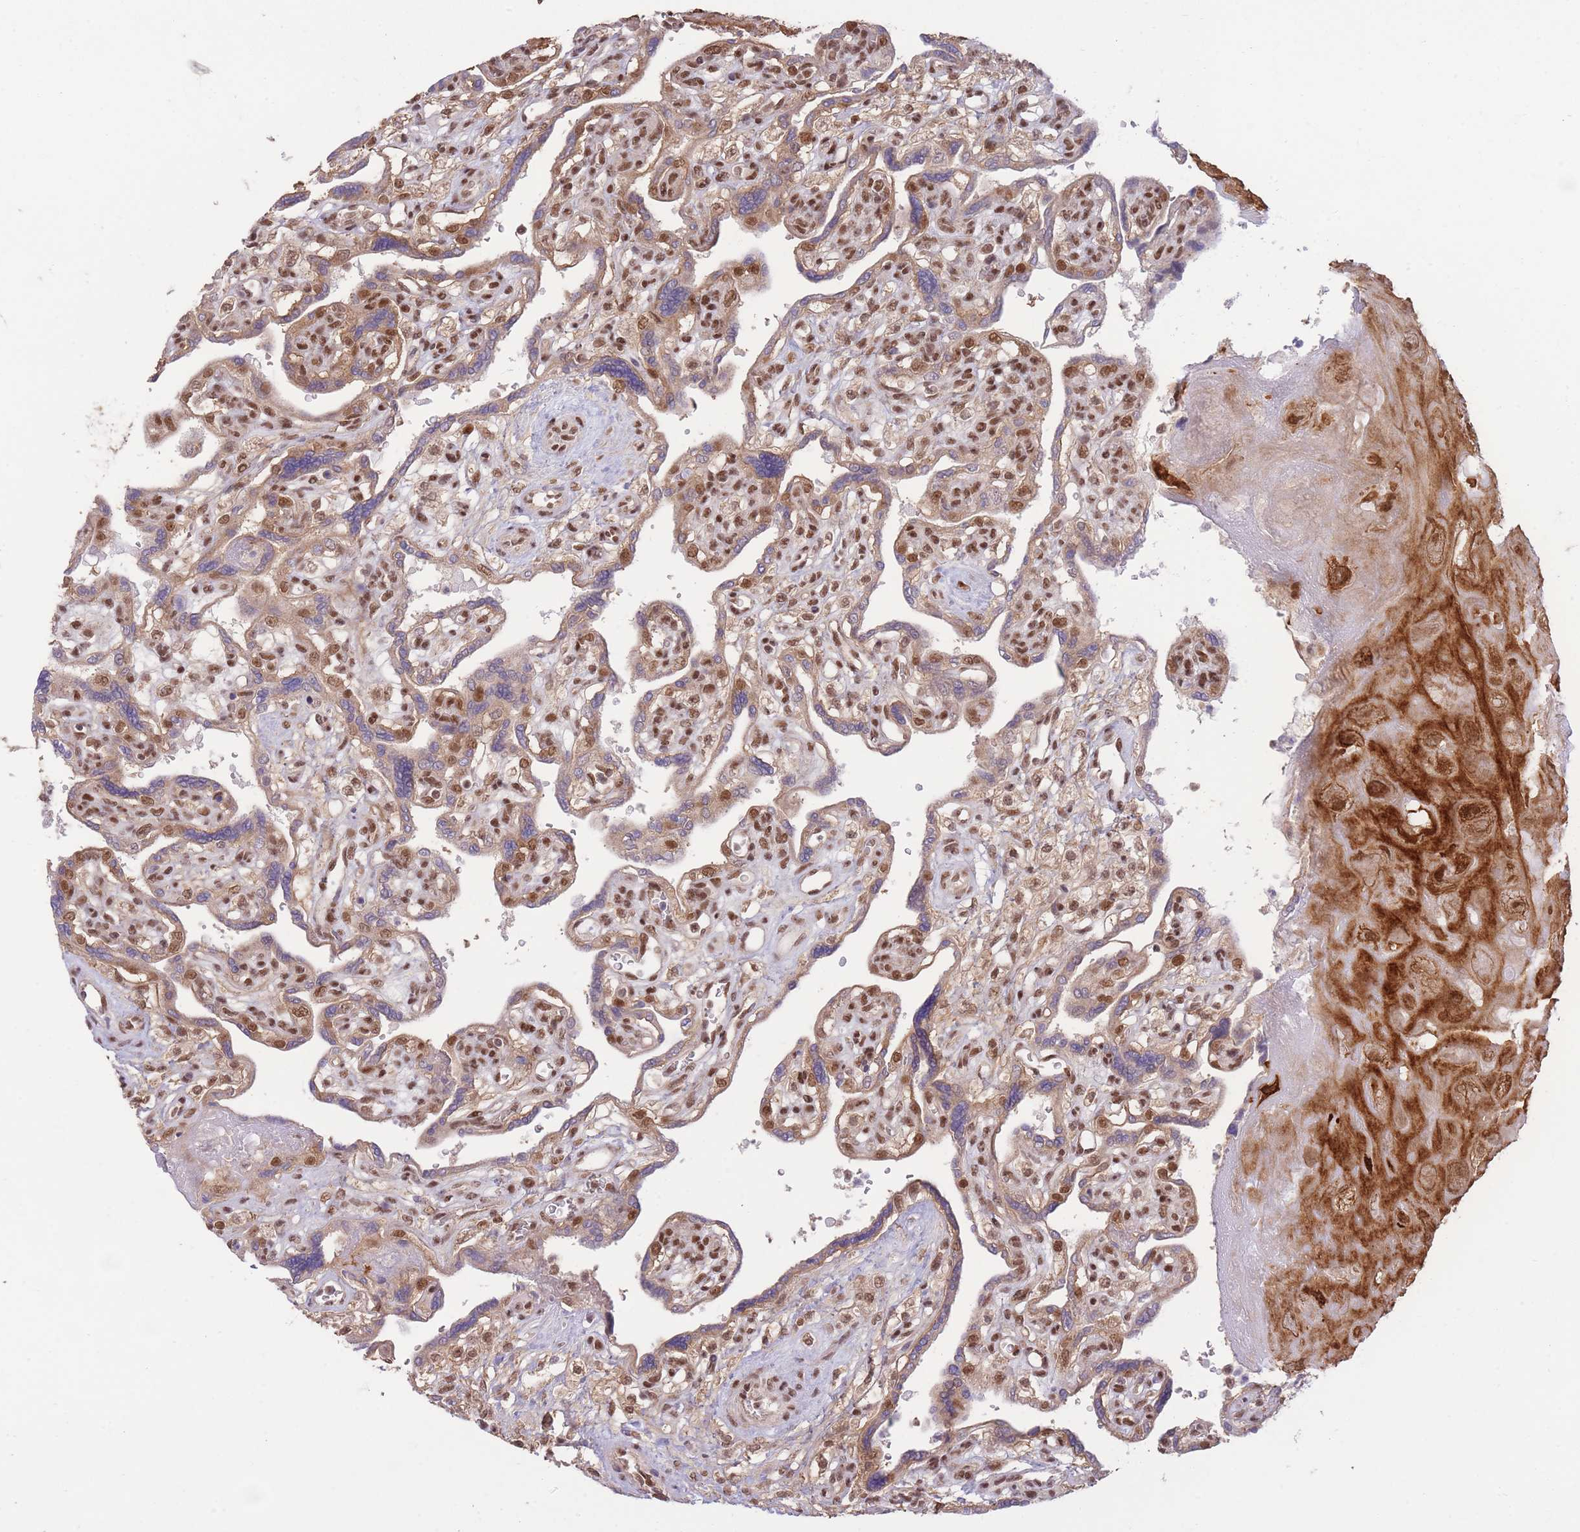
{"staining": {"intensity": "moderate", "quantity": "25%-75%", "location": "cytoplasmic/membranous,nuclear"}, "tissue": "placenta", "cell_type": "Trophoblastic cells", "image_type": "normal", "snomed": [{"axis": "morphology", "description": "Normal tissue, NOS"}, {"axis": "topography", "description": "Placenta"}], "caption": "Protein expression analysis of unremarkable human placenta reveals moderate cytoplasmic/membranous,nuclear expression in about 25%-75% of trophoblastic cells. (brown staining indicates protein expression, while blue staining denotes nuclei).", "gene": "CARD8", "patient": {"sex": "female", "age": 39}}